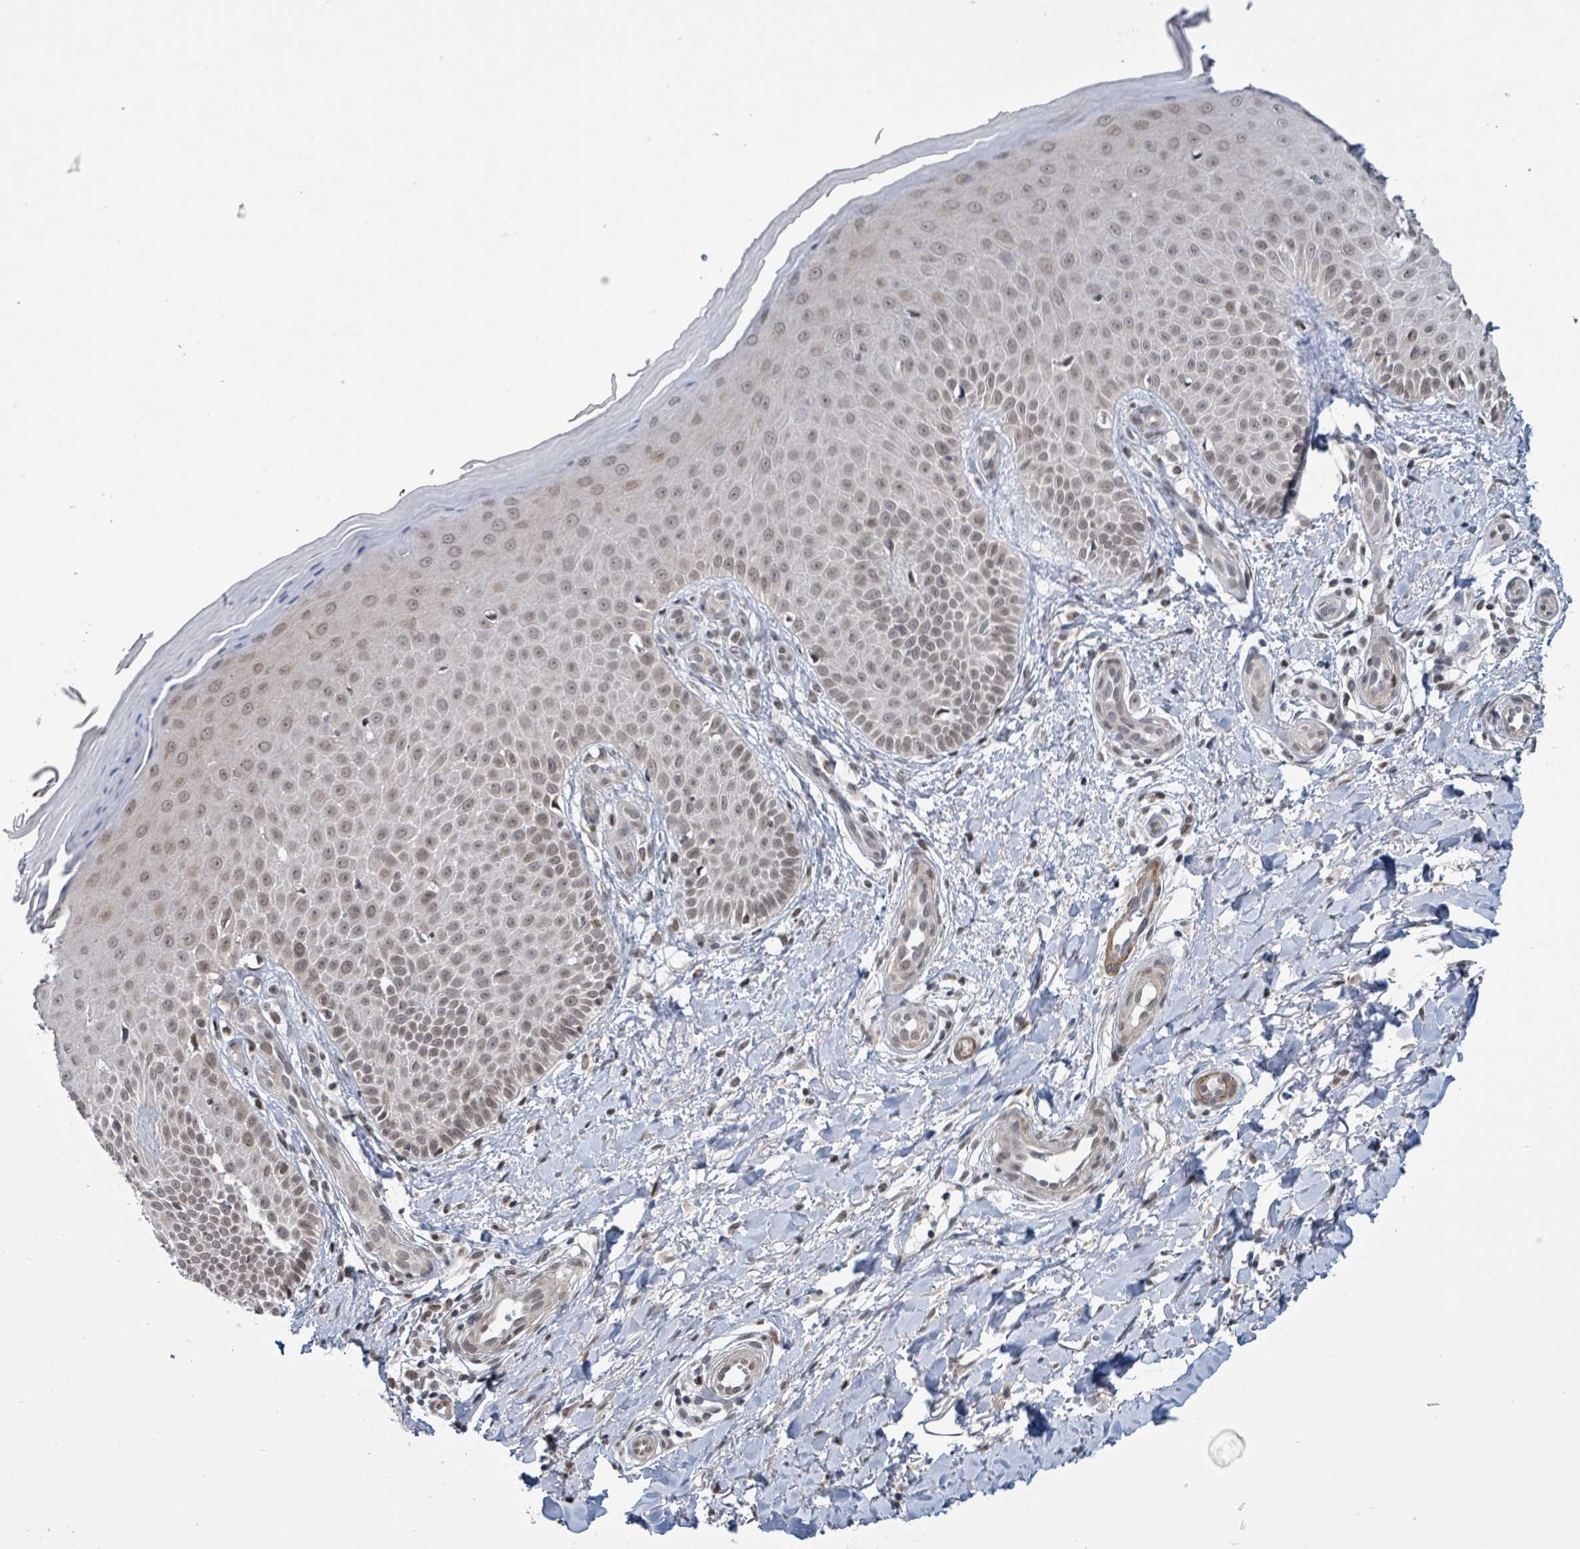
{"staining": {"intensity": "moderate", "quantity": "25%-75%", "location": "nuclear"}, "tissue": "skin", "cell_type": "Fibroblasts", "image_type": "normal", "snomed": [{"axis": "morphology", "description": "Normal tissue, NOS"}, {"axis": "topography", "description": "Skin"}], "caption": "Moderate nuclear protein expression is present in approximately 25%-75% of fibroblasts in skin. The staining is performed using DAB brown chromogen to label protein expression. The nuclei are counter-stained blue using hematoxylin.", "gene": "SBF2", "patient": {"sex": "male", "age": 81}}